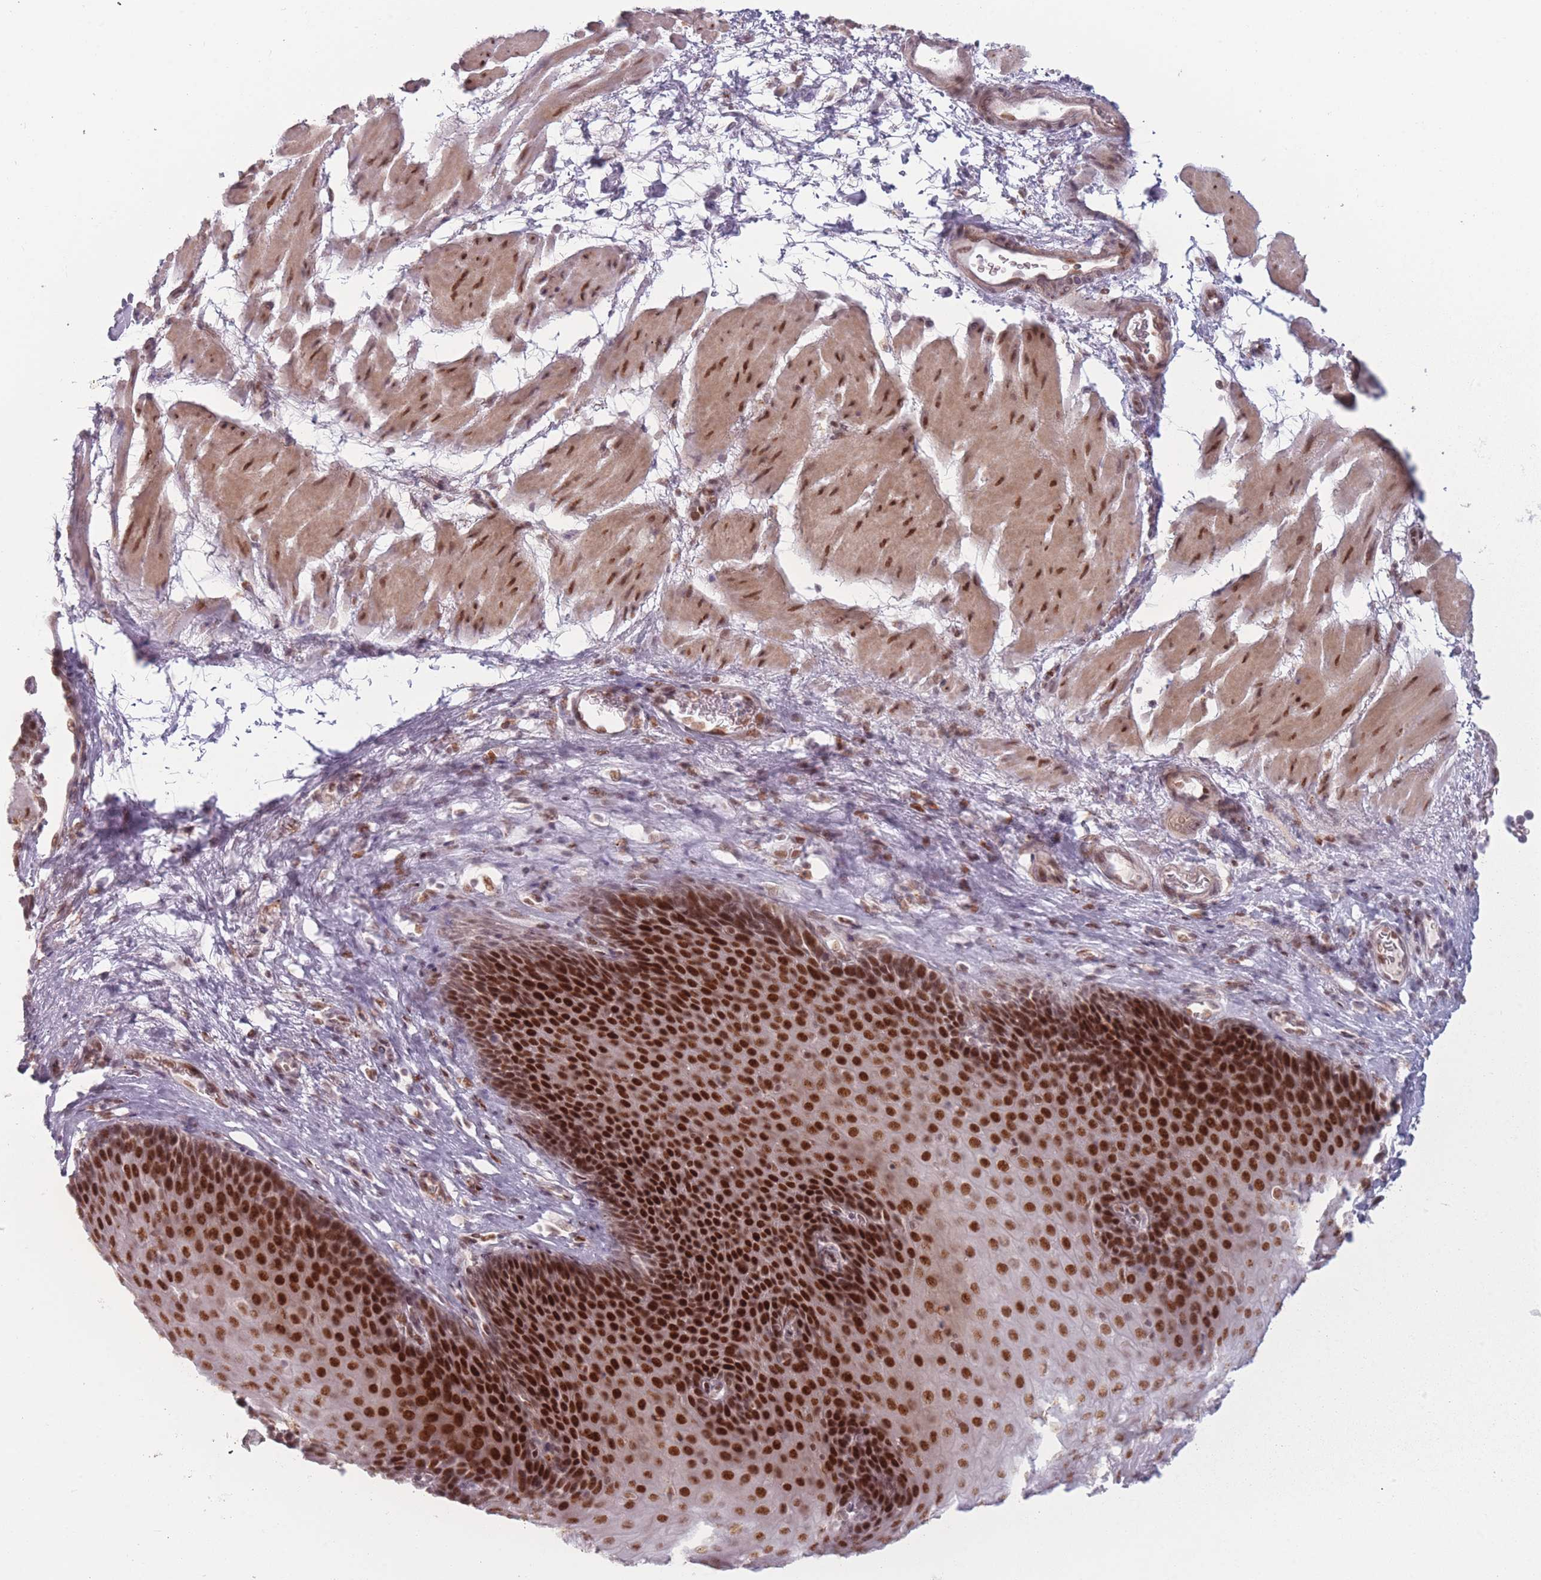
{"staining": {"intensity": "strong", "quantity": ">75%", "location": "nuclear"}, "tissue": "esophagus", "cell_type": "Squamous epithelial cells", "image_type": "normal", "snomed": [{"axis": "morphology", "description": "Normal tissue, NOS"}, {"axis": "topography", "description": "Esophagus"}], "caption": "The histopathology image reveals staining of unremarkable esophagus, revealing strong nuclear protein expression (brown color) within squamous epithelial cells.", "gene": "OR10C1", "patient": {"sex": "female", "age": 66}}